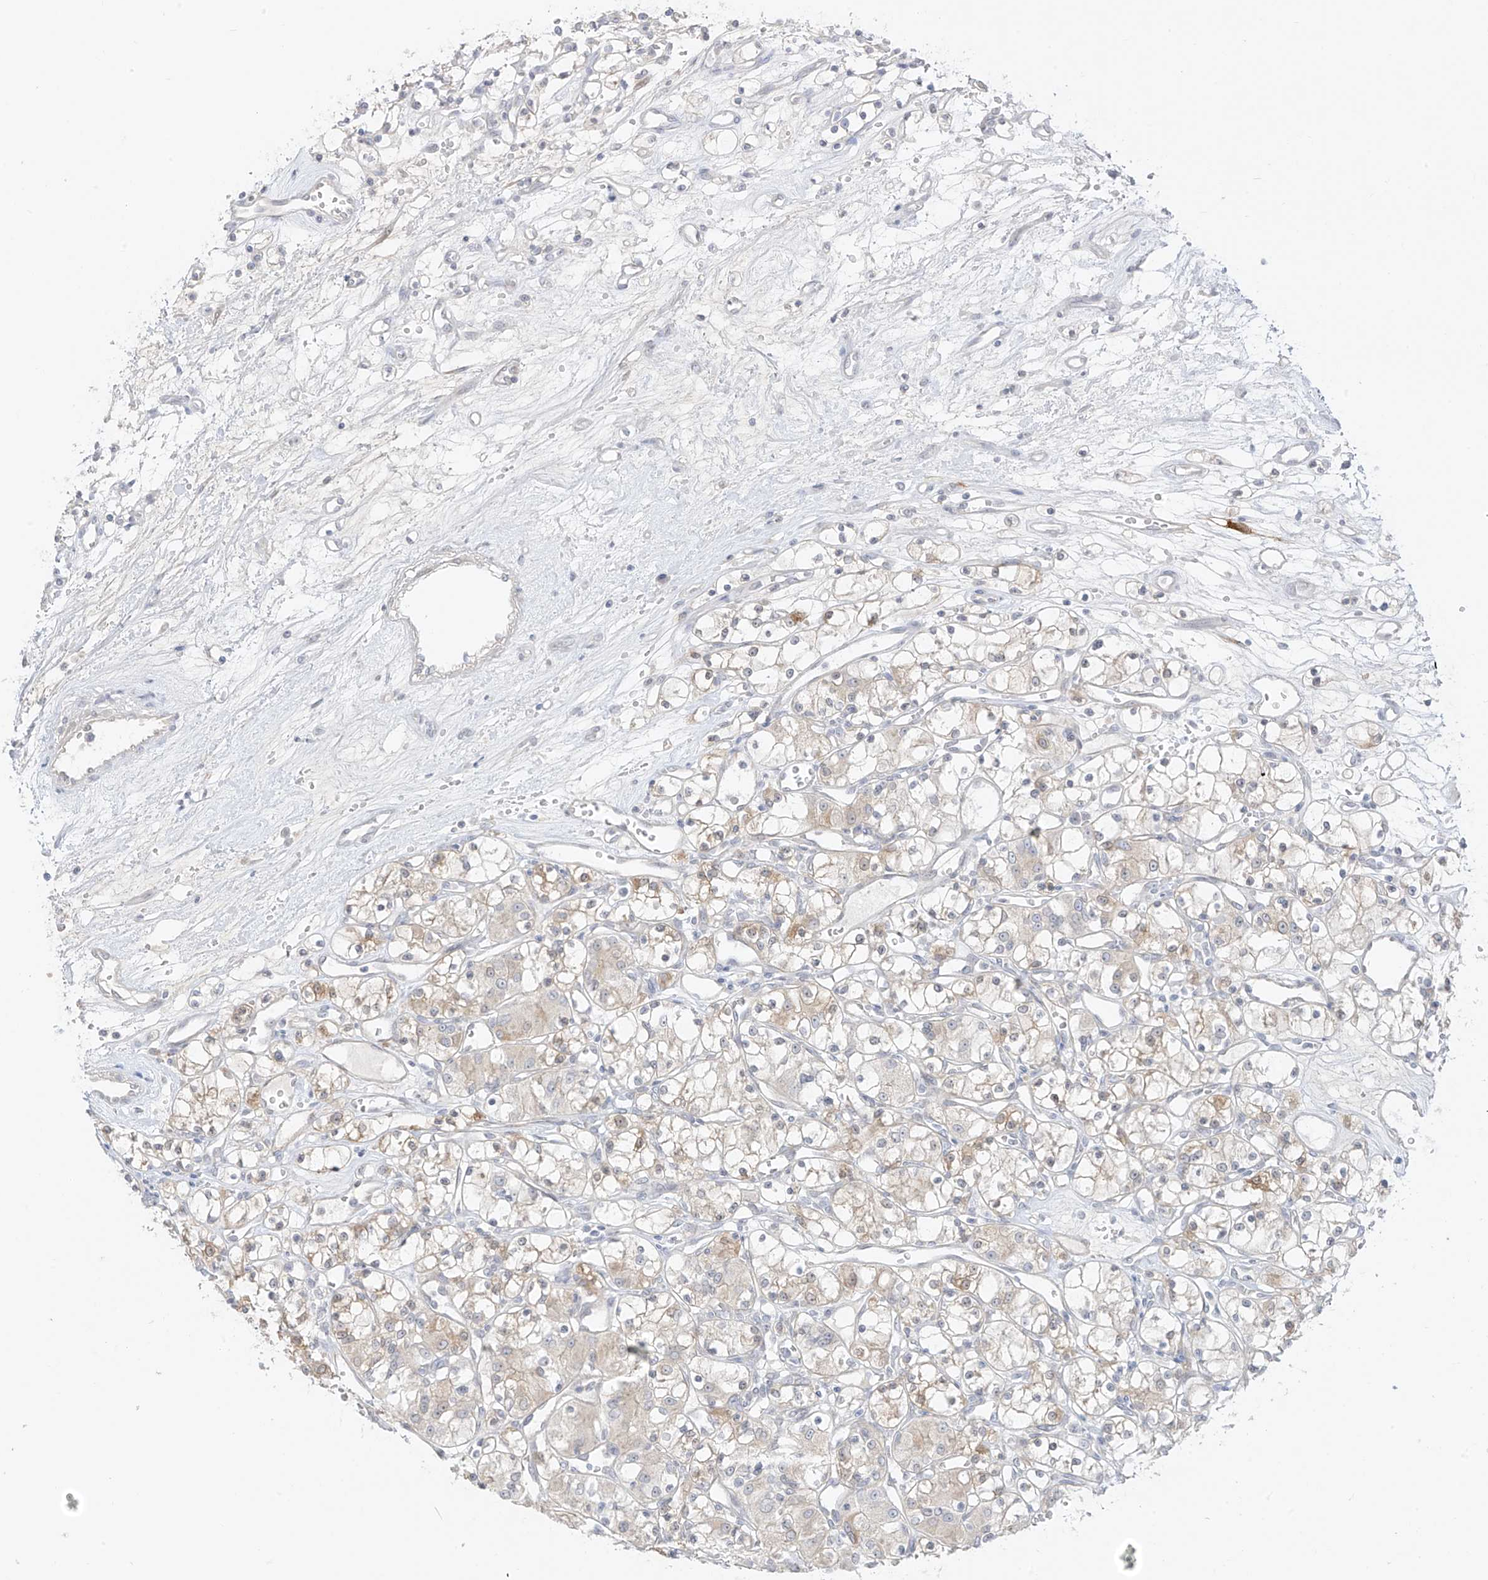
{"staining": {"intensity": "weak", "quantity": "25%-75%", "location": "cytoplasmic/membranous"}, "tissue": "renal cancer", "cell_type": "Tumor cells", "image_type": "cancer", "snomed": [{"axis": "morphology", "description": "Adenocarcinoma, NOS"}, {"axis": "topography", "description": "Kidney"}], "caption": "This photomicrograph exhibits renal cancer stained with immunohistochemistry to label a protein in brown. The cytoplasmic/membranous of tumor cells show weak positivity for the protein. Nuclei are counter-stained blue.", "gene": "DCDC2", "patient": {"sex": "female", "age": 59}}